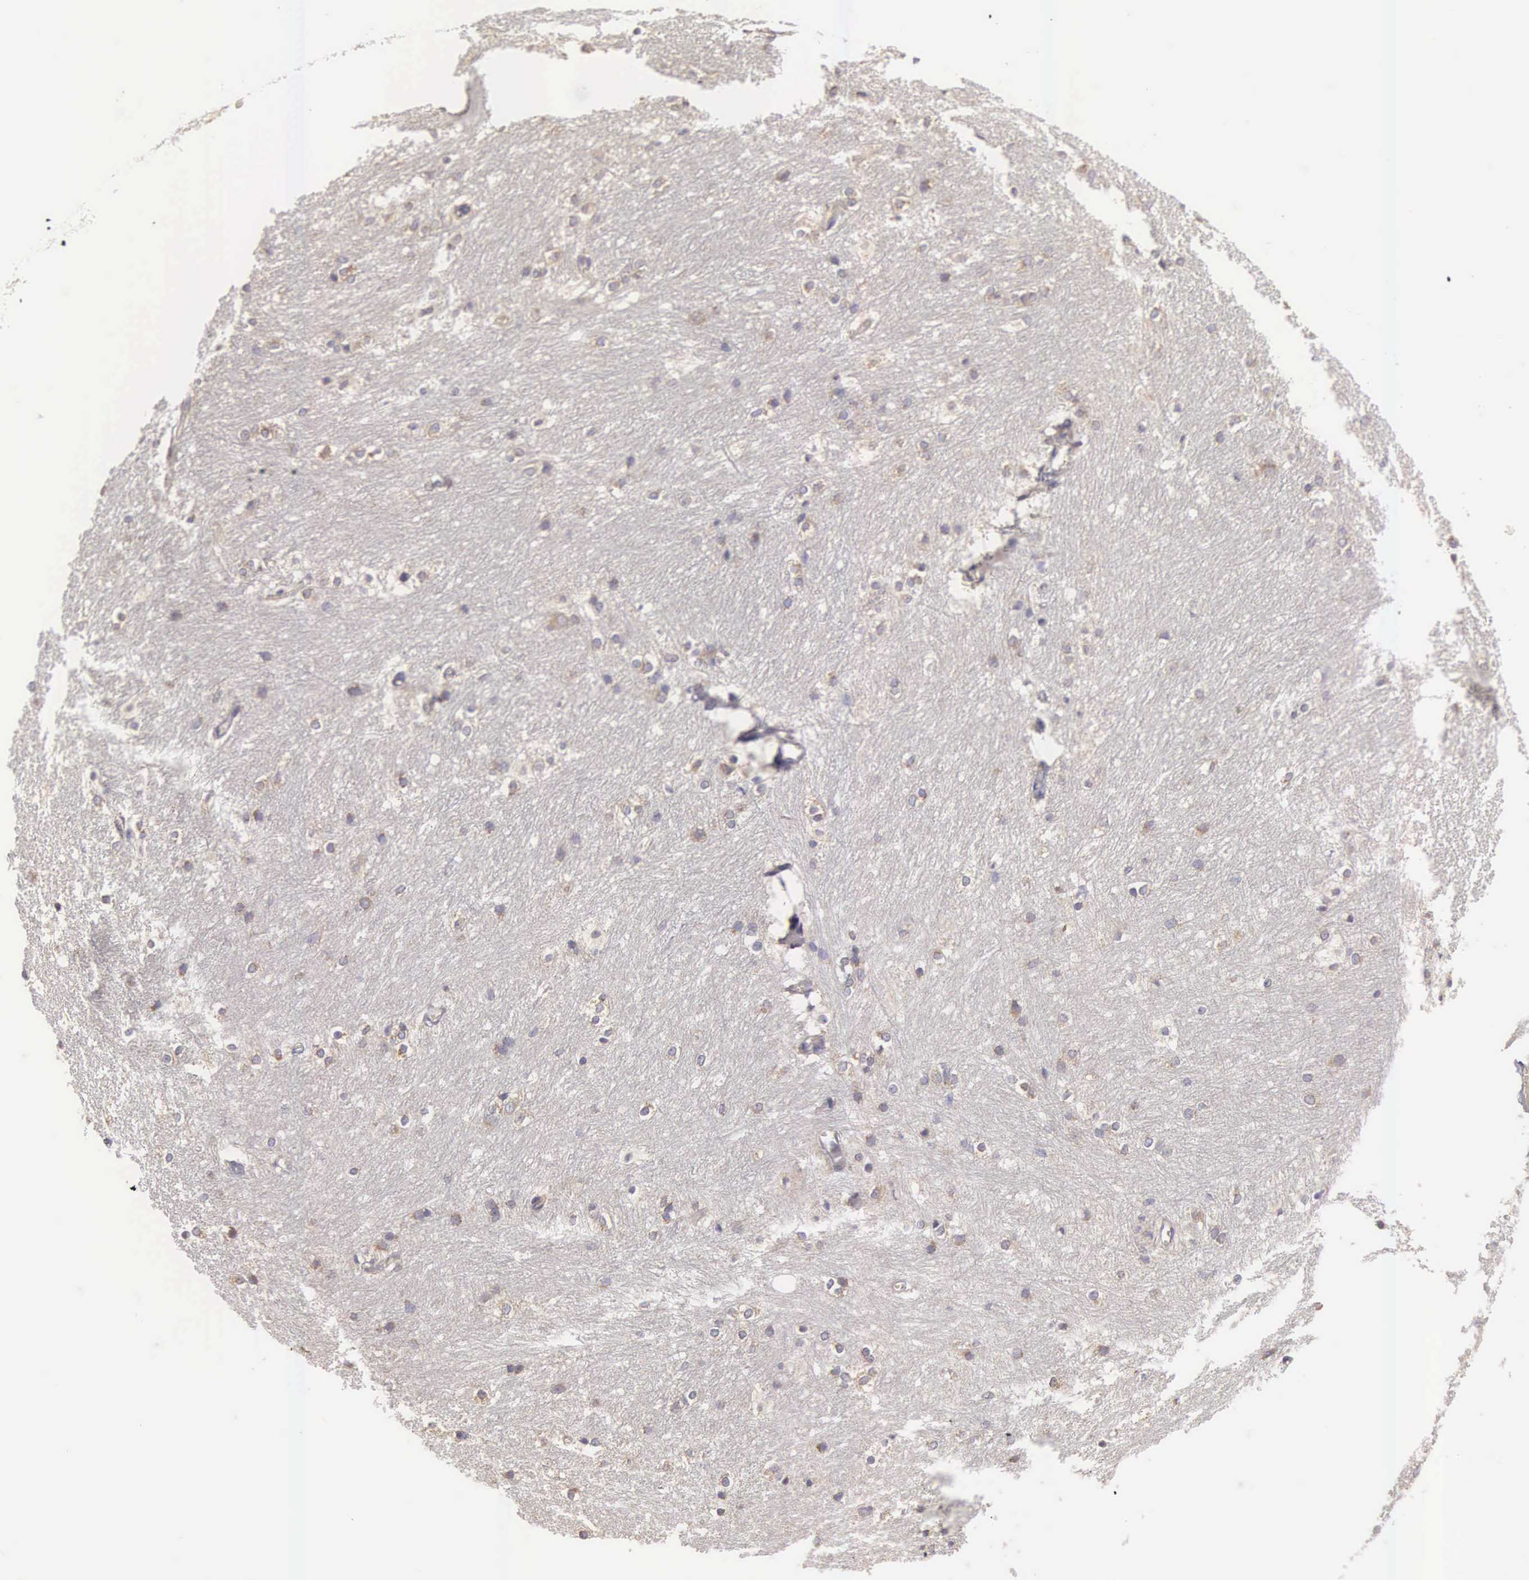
{"staining": {"intensity": "negative", "quantity": "none", "location": "none"}, "tissue": "caudate", "cell_type": "Glial cells", "image_type": "normal", "snomed": [{"axis": "morphology", "description": "Normal tissue, NOS"}, {"axis": "topography", "description": "Lateral ventricle wall"}], "caption": "Immunohistochemistry (IHC) of unremarkable human caudate shows no staining in glial cells.", "gene": "TXLNG", "patient": {"sex": "female", "age": 19}}